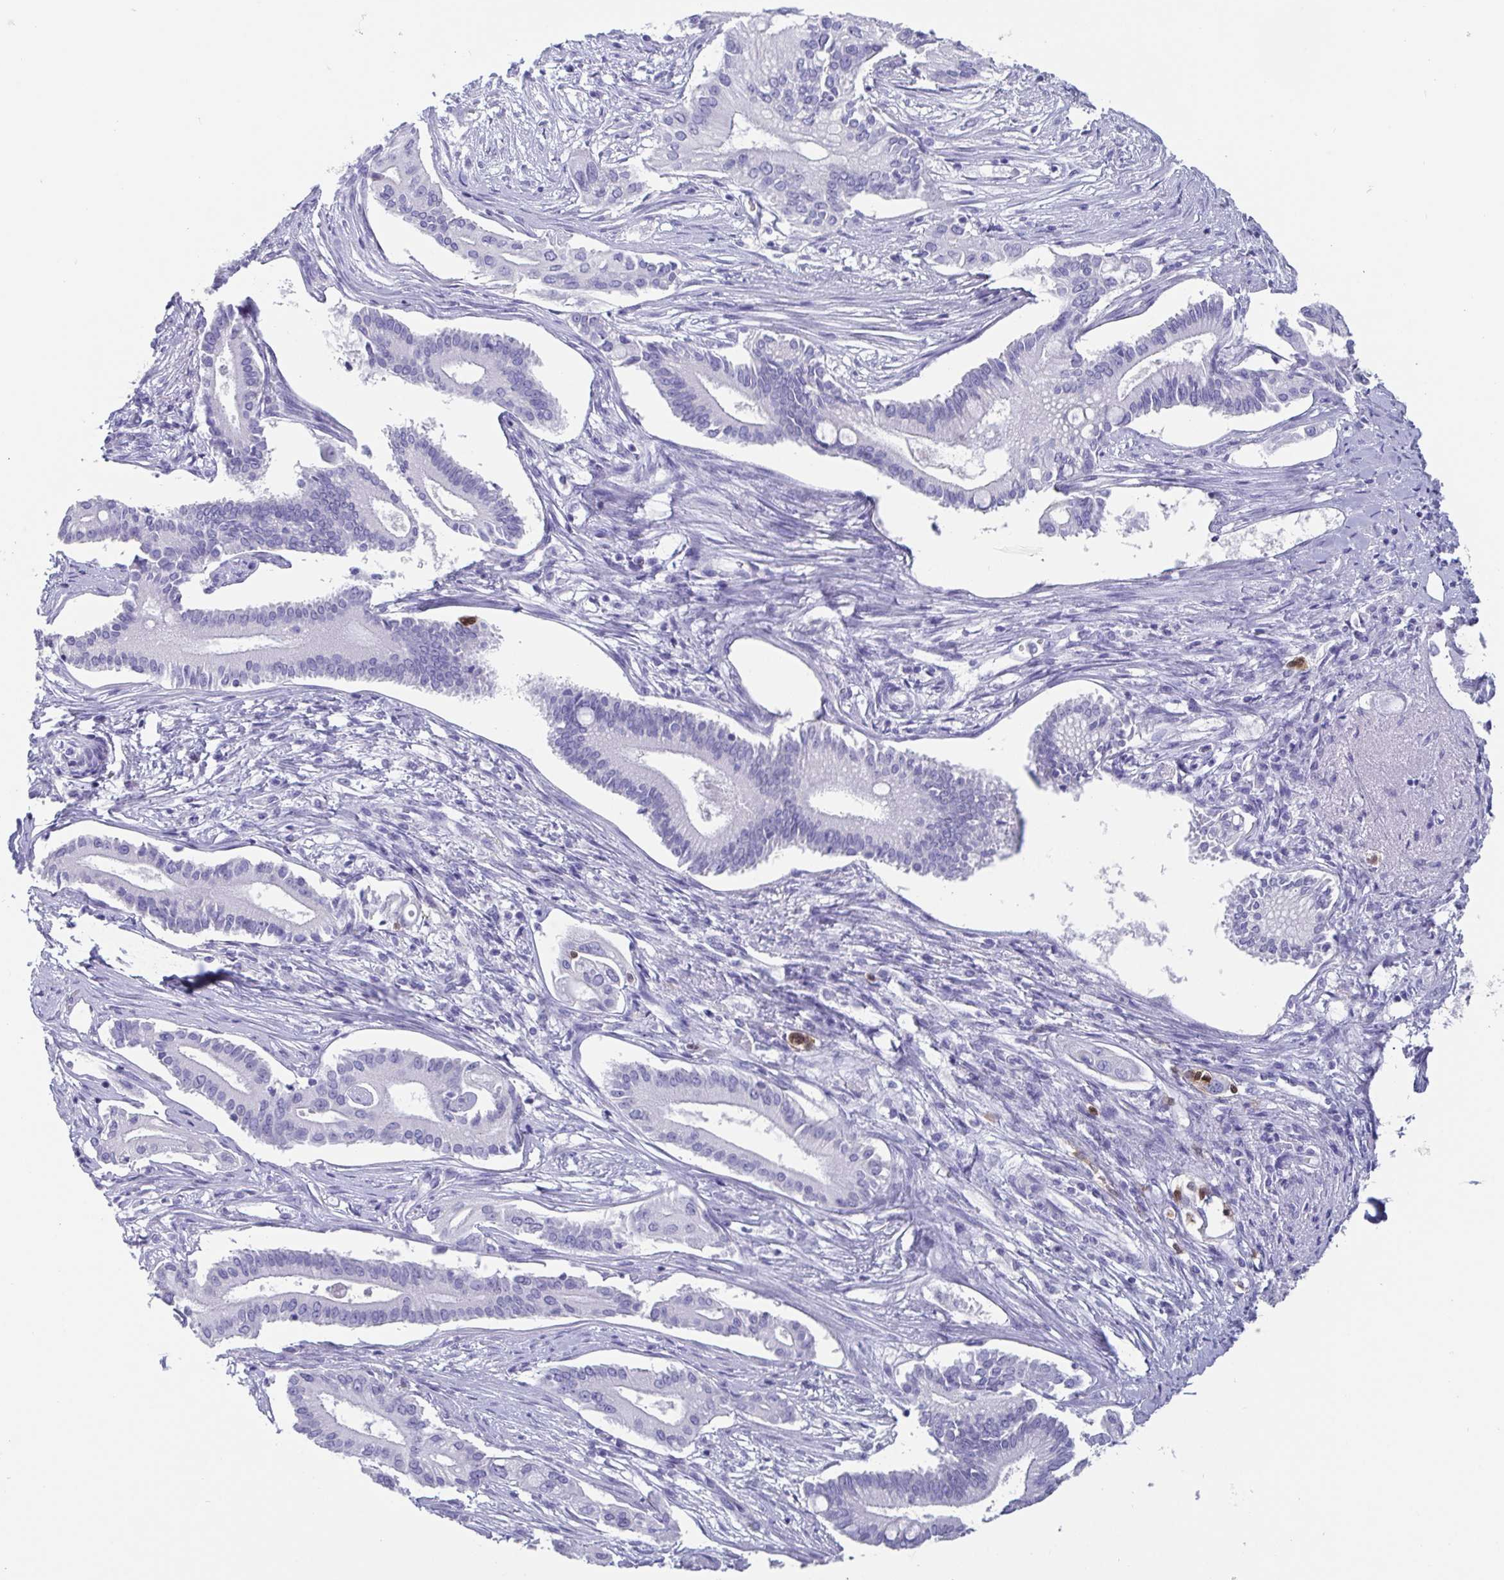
{"staining": {"intensity": "negative", "quantity": "none", "location": "none"}, "tissue": "pancreatic cancer", "cell_type": "Tumor cells", "image_type": "cancer", "snomed": [{"axis": "morphology", "description": "Adenocarcinoma, NOS"}, {"axis": "topography", "description": "Pancreas"}], "caption": "An image of pancreatic cancer (adenocarcinoma) stained for a protein reveals no brown staining in tumor cells.", "gene": "SCGN", "patient": {"sex": "female", "age": 68}}